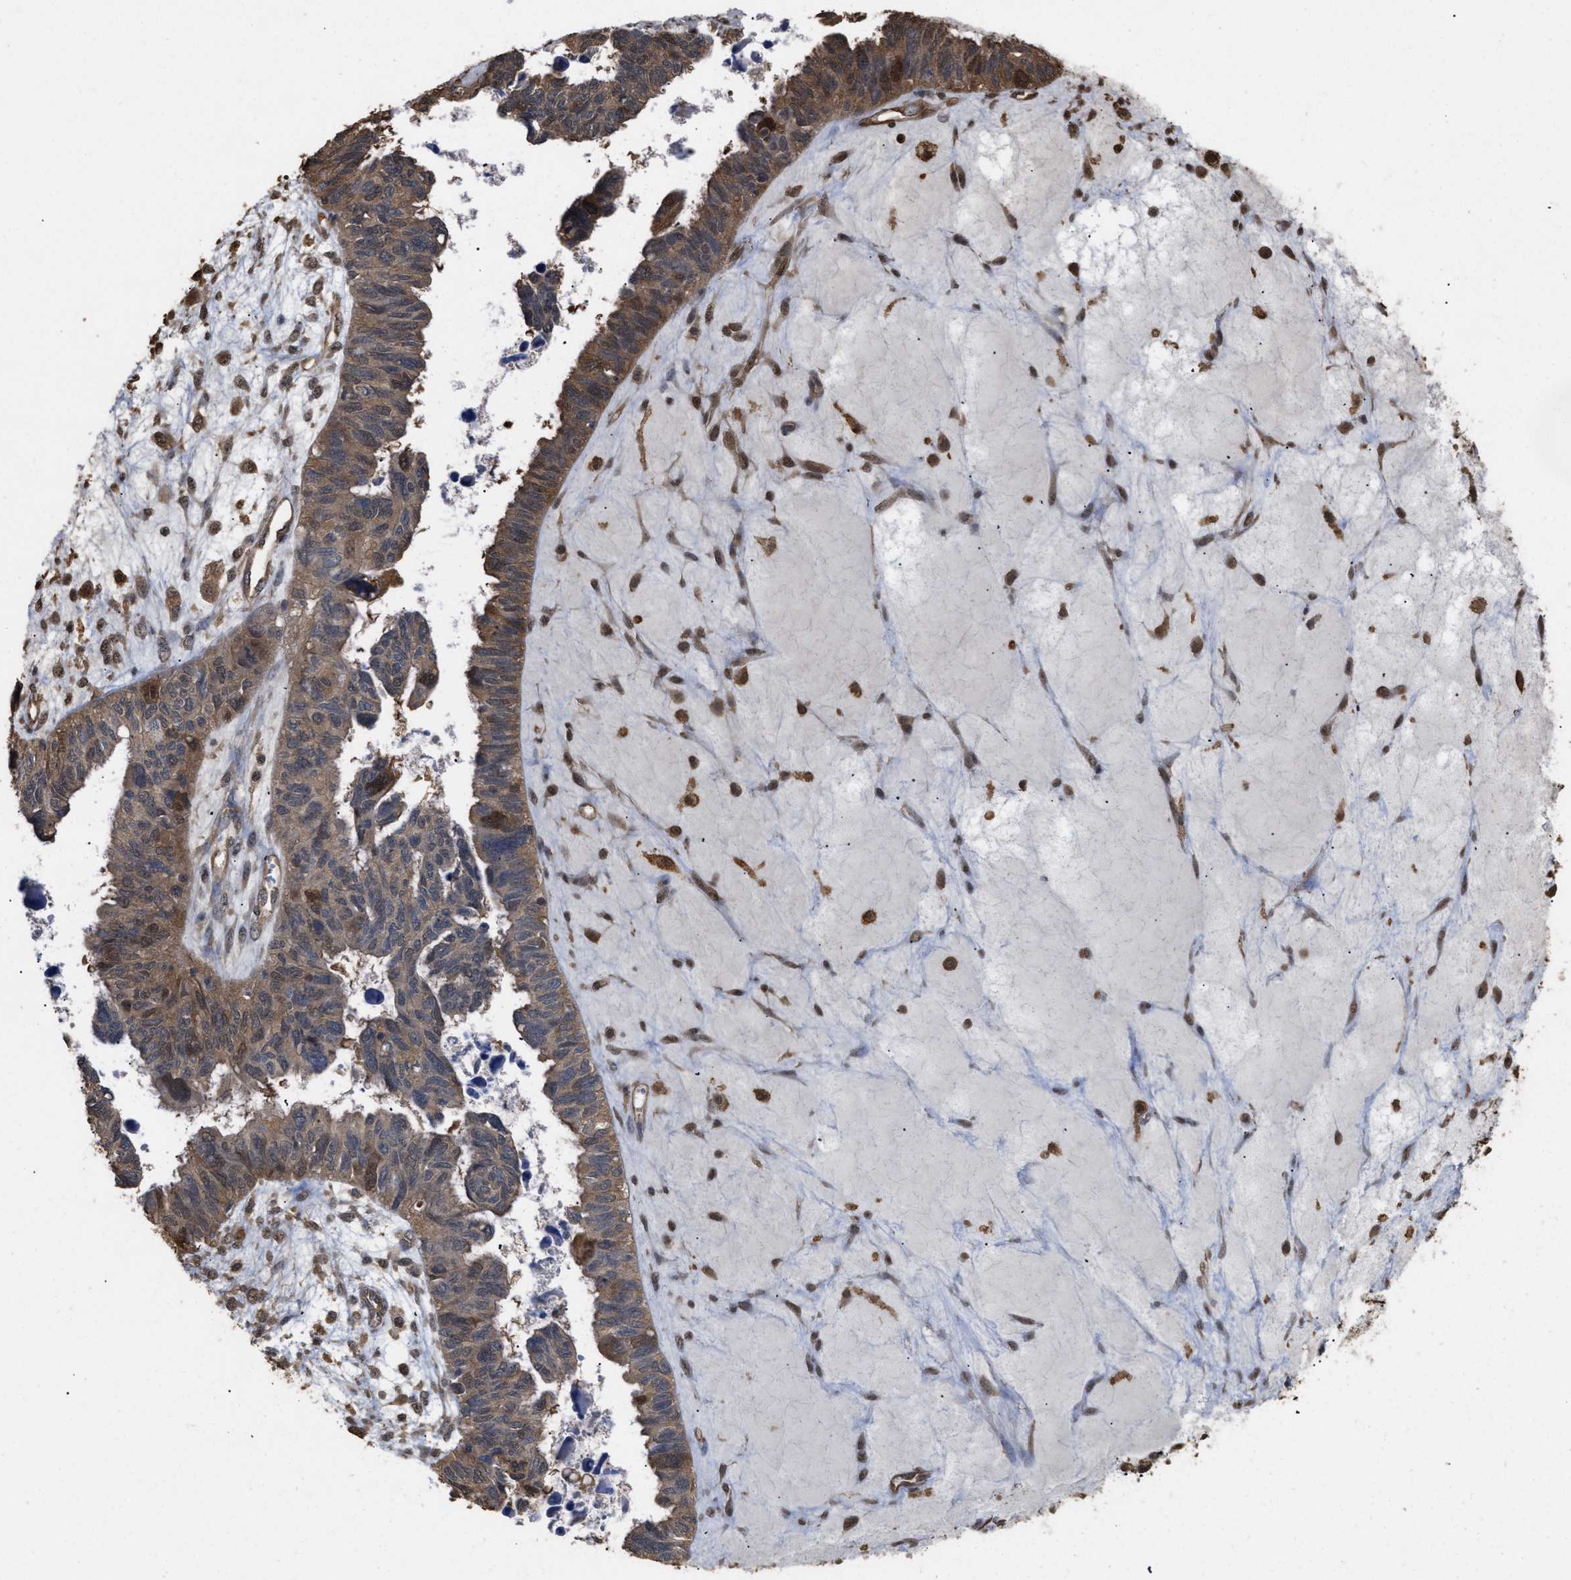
{"staining": {"intensity": "moderate", "quantity": ">75%", "location": "cytoplasmic/membranous"}, "tissue": "ovarian cancer", "cell_type": "Tumor cells", "image_type": "cancer", "snomed": [{"axis": "morphology", "description": "Cystadenocarcinoma, serous, NOS"}, {"axis": "topography", "description": "Ovary"}], "caption": "The histopathology image exhibits a brown stain indicating the presence of a protein in the cytoplasmic/membranous of tumor cells in ovarian cancer.", "gene": "CALM1", "patient": {"sex": "female", "age": 79}}